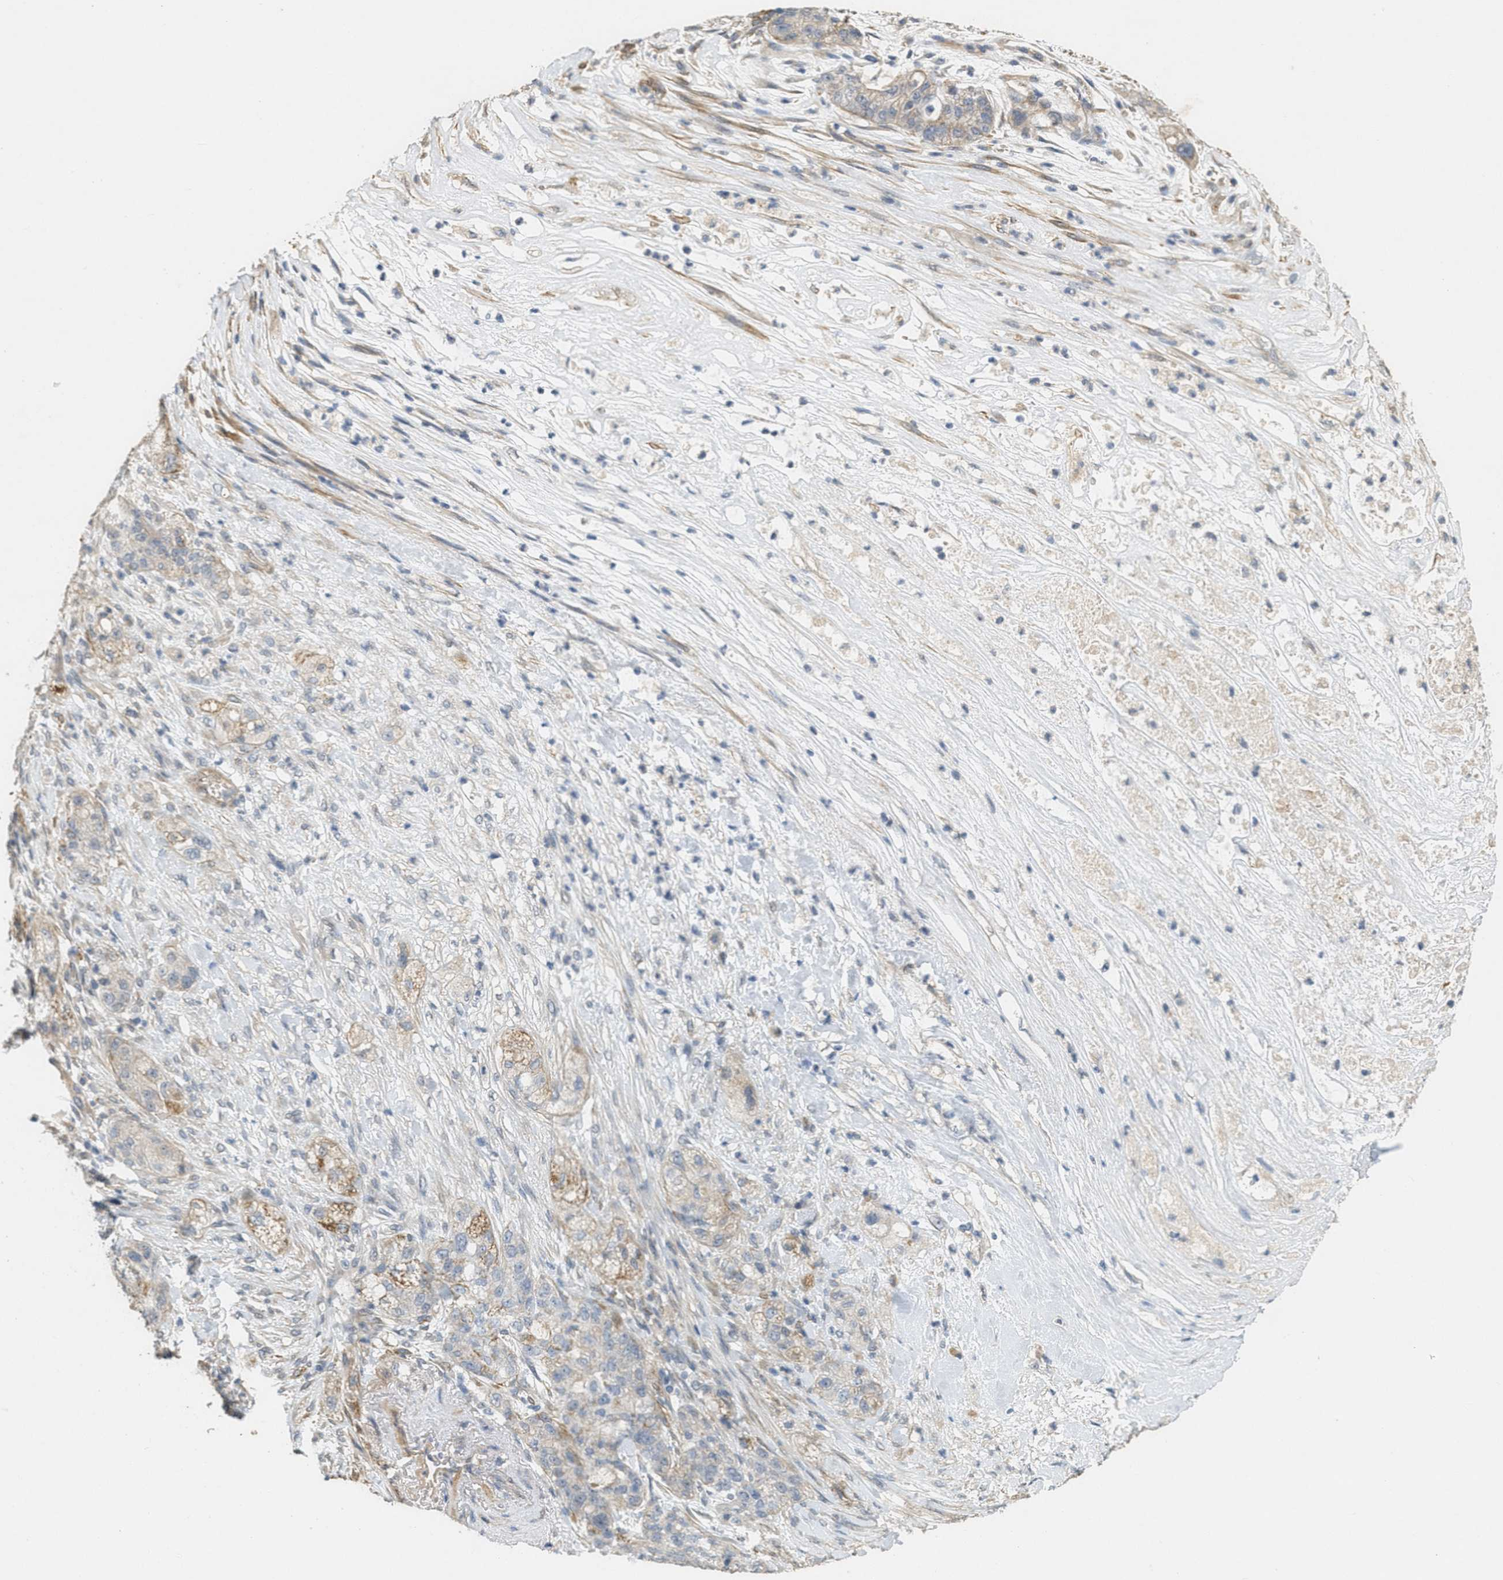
{"staining": {"intensity": "moderate", "quantity": "<25%", "location": "cytoplasmic/membranous"}, "tissue": "pancreatic cancer", "cell_type": "Tumor cells", "image_type": "cancer", "snomed": [{"axis": "morphology", "description": "Adenocarcinoma, NOS"}, {"axis": "topography", "description": "Pancreas"}], "caption": "High-power microscopy captured an immunohistochemistry histopathology image of adenocarcinoma (pancreatic), revealing moderate cytoplasmic/membranous expression in about <25% of tumor cells.", "gene": "MRS2", "patient": {"sex": "female", "age": 78}}